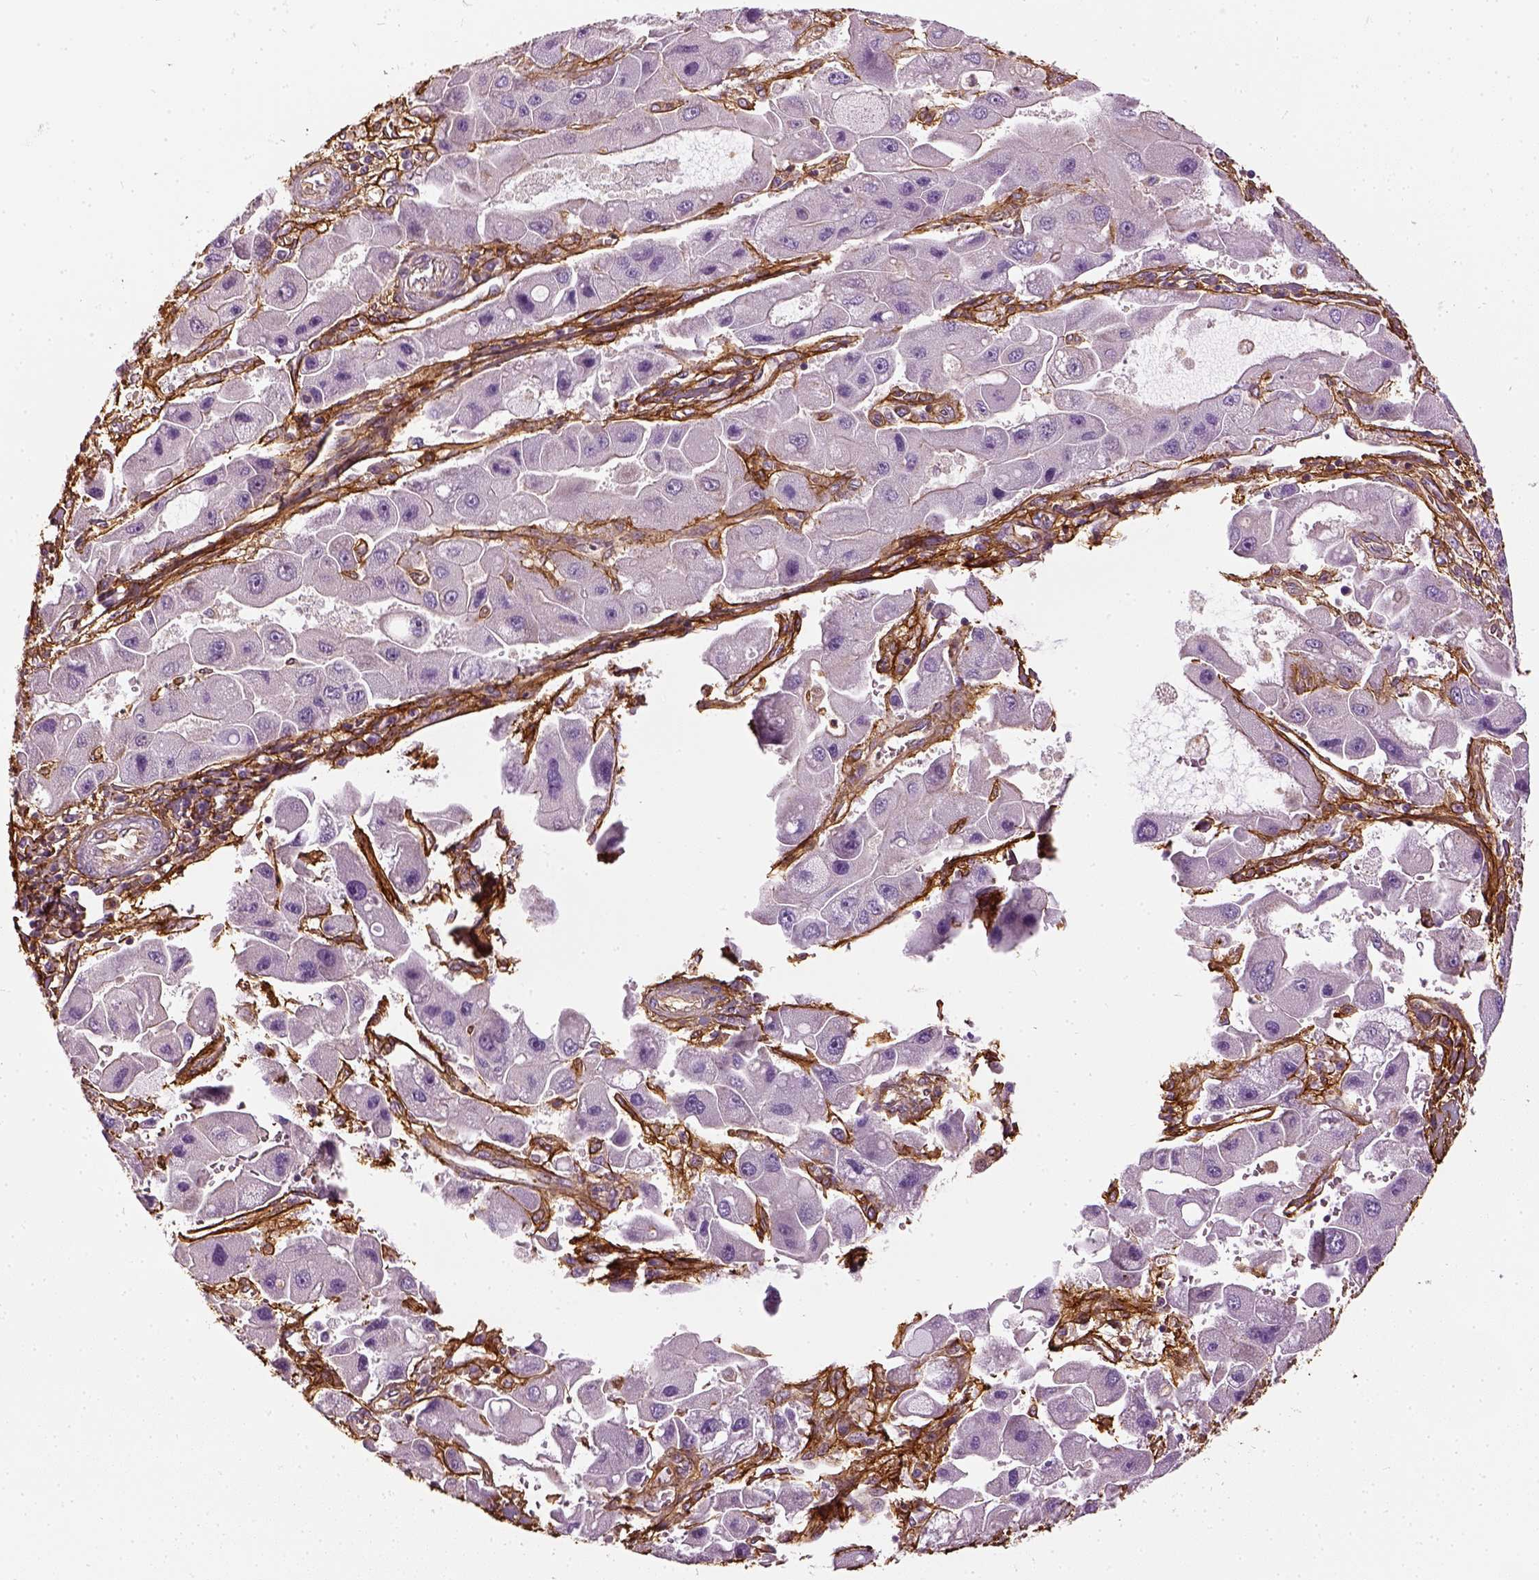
{"staining": {"intensity": "negative", "quantity": "none", "location": "none"}, "tissue": "liver cancer", "cell_type": "Tumor cells", "image_type": "cancer", "snomed": [{"axis": "morphology", "description": "Carcinoma, Hepatocellular, NOS"}, {"axis": "topography", "description": "Liver"}], "caption": "Tumor cells are negative for brown protein staining in liver cancer (hepatocellular carcinoma).", "gene": "COL6A2", "patient": {"sex": "male", "age": 24}}